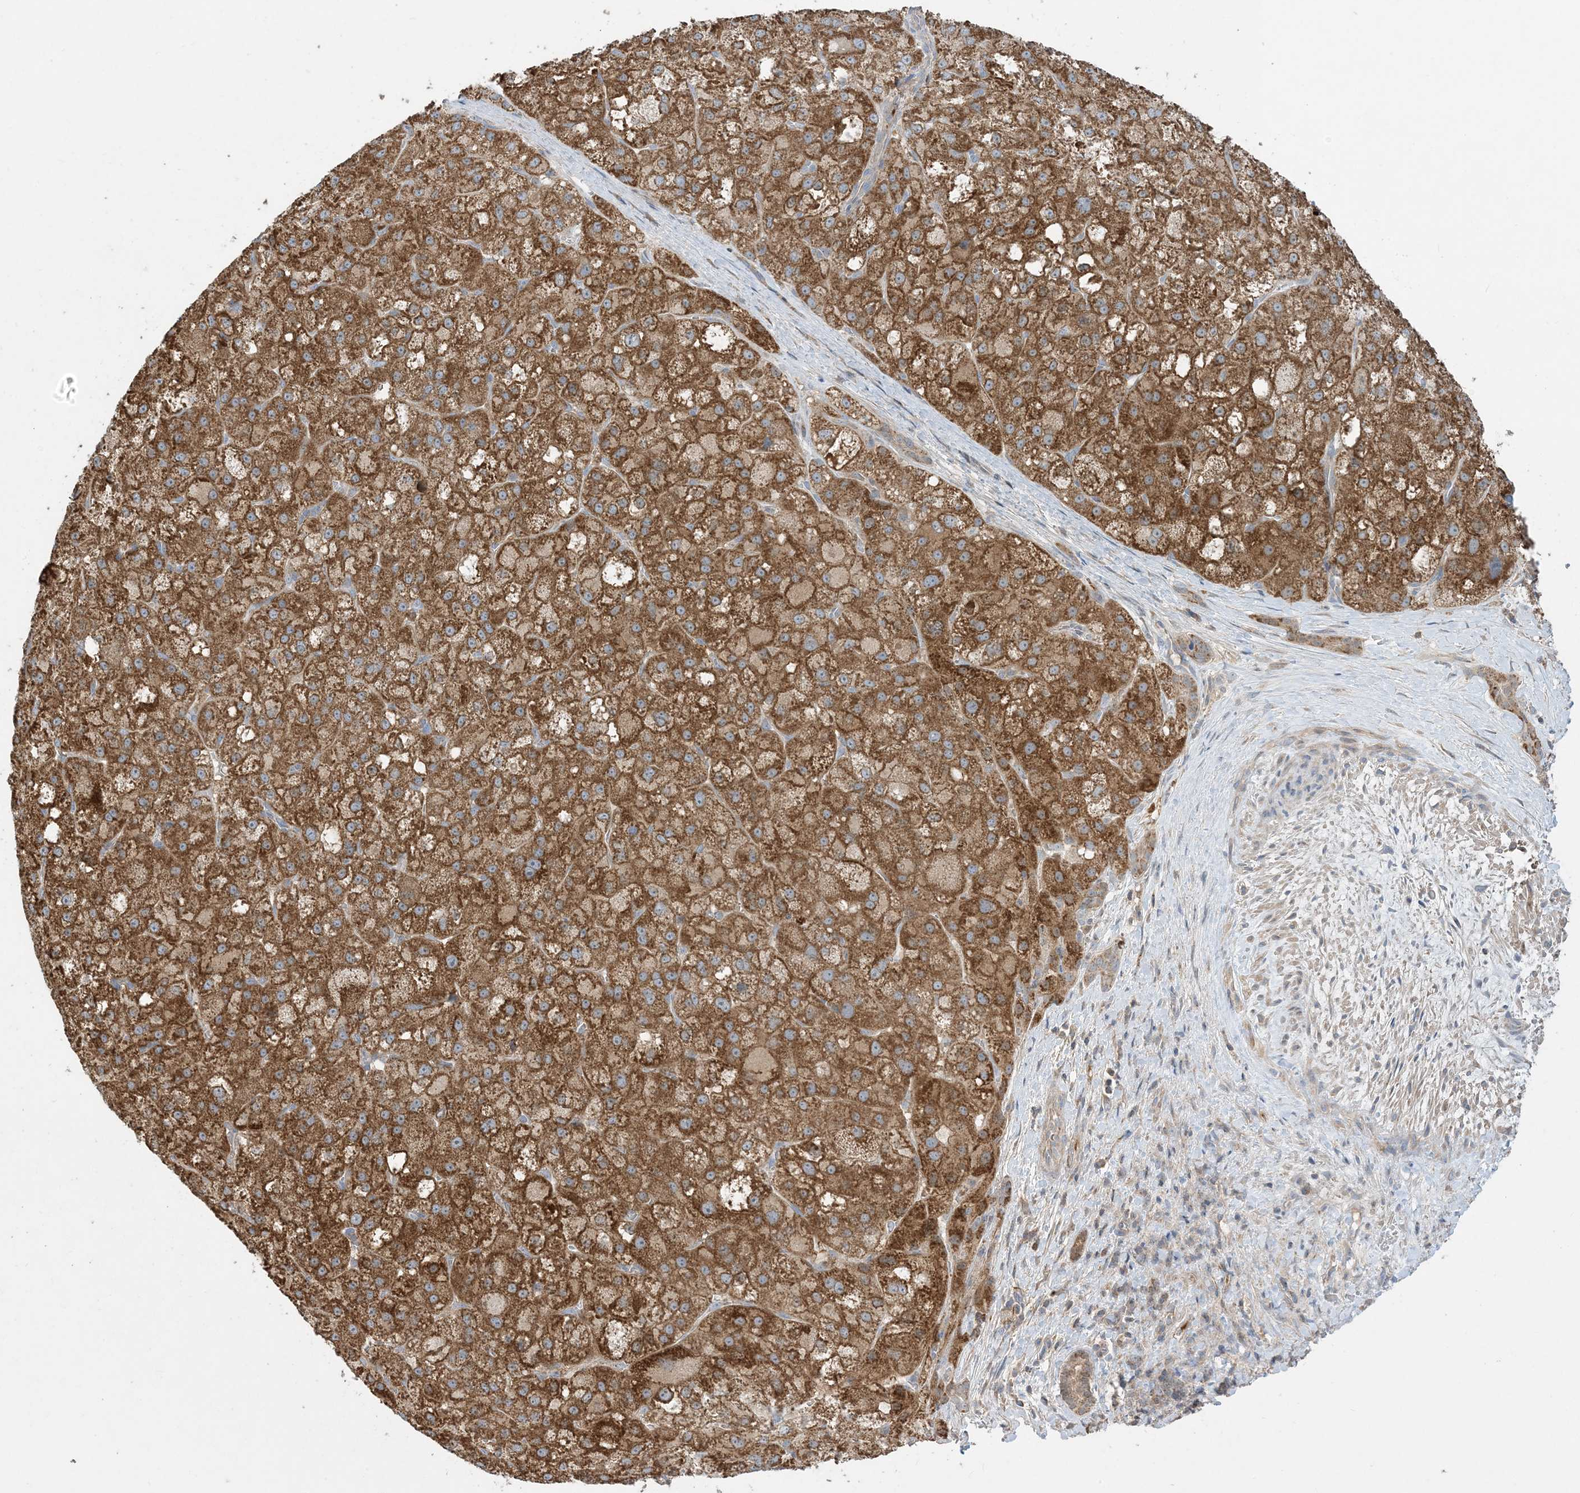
{"staining": {"intensity": "strong", "quantity": ">75%", "location": "cytoplasmic/membranous"}, "tissue": "liver cancer", "cell_type": "Tumor cells", "image_type": "cancer", "snomed": [{"axis": "morphology", "description": "Carcinoma, Hepatocellular, NOS"}, {"axis": "topography", "description": "Liver"}], "caption": "Liver hepatocellular carcinoma tissue reveals strong cytoplasmic/membranous positivity in about >75% of tumor cells, visualized by immunohistochemistry. (DAB = brown stain, brightfield microscopy at high magnification).", "gene": "ECHDC1", "patient": {"sex": "male", "age": 57}}